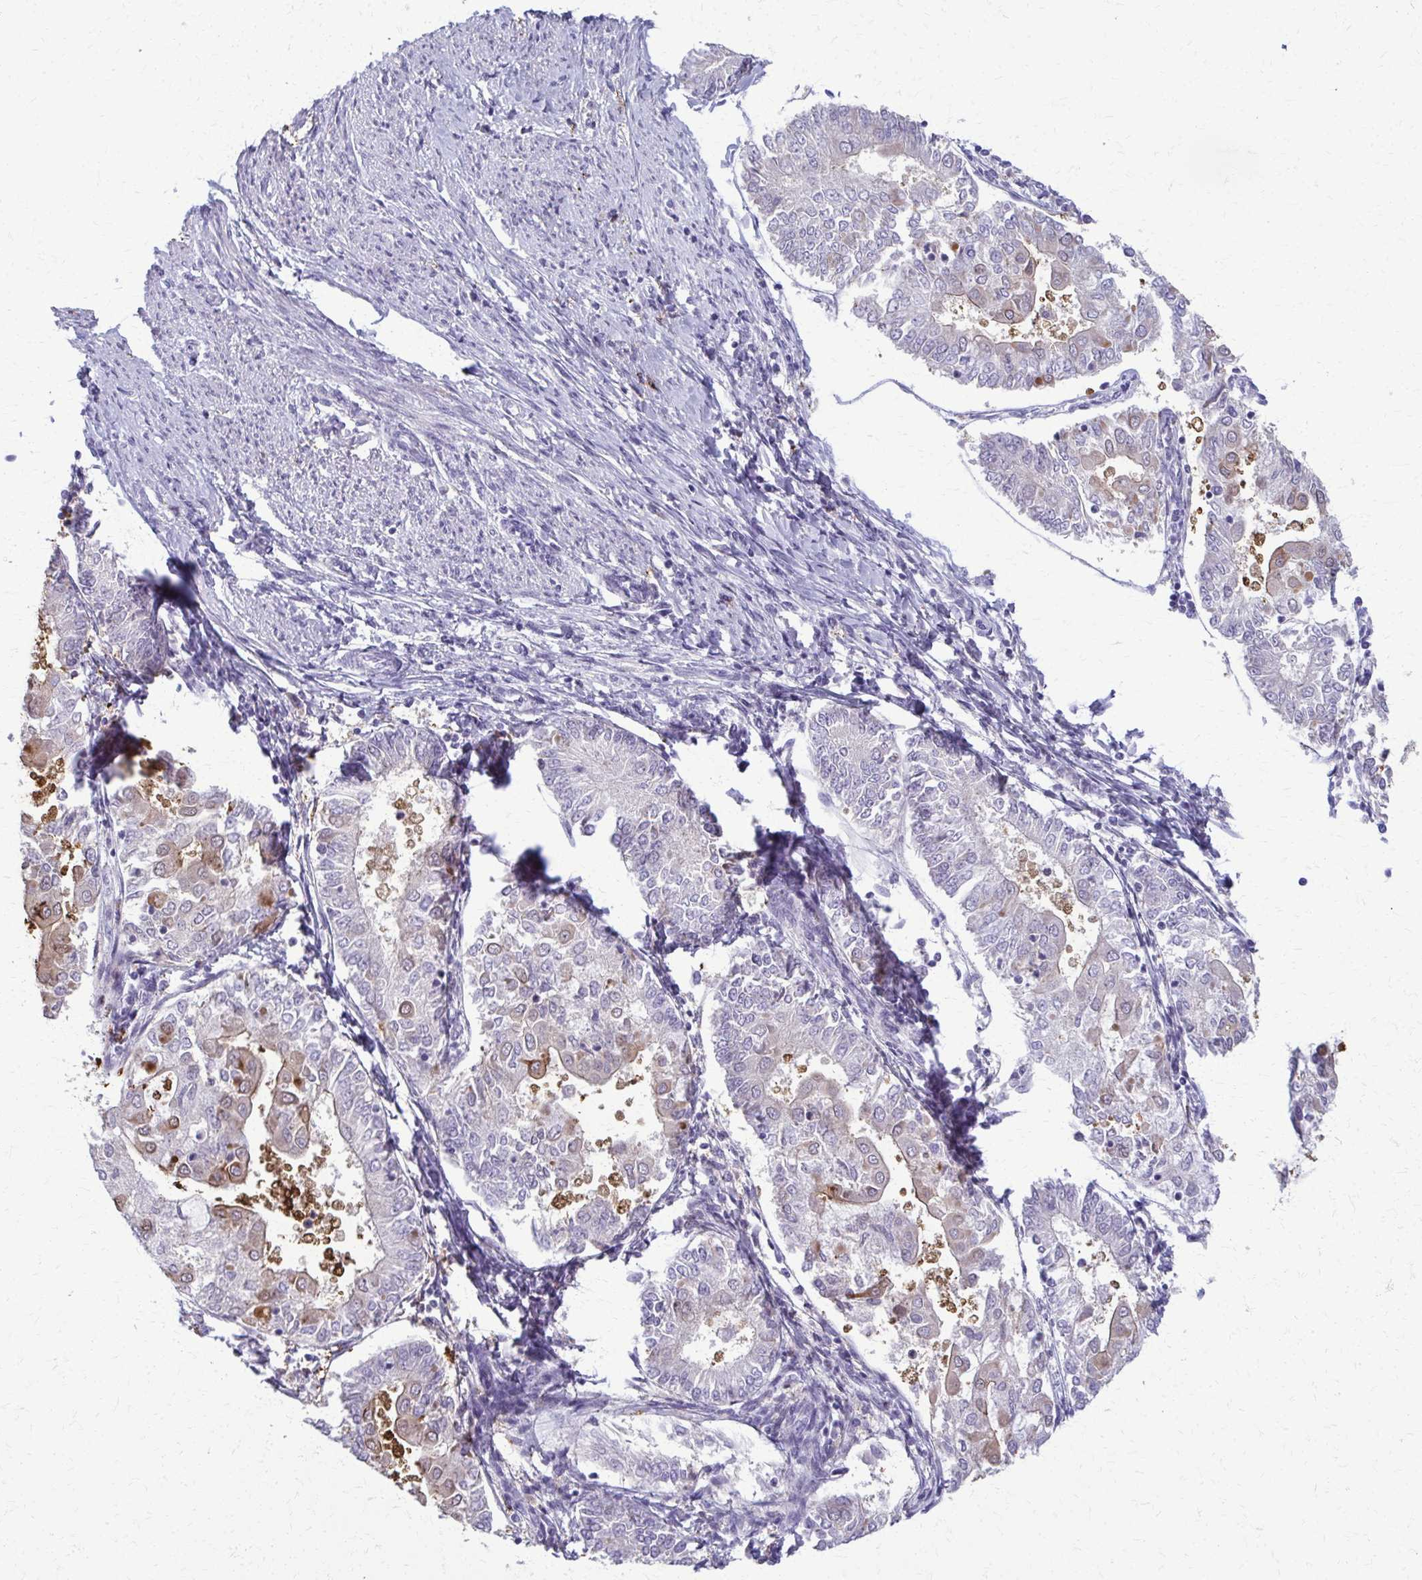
{"staining": {"intensity": "moderate", "quantity": "<25%", "location": "cytoplasmic/membranous"}, "tissue": "endometrial cancer", "cell_type": "Tumor cells", "image_type": "cancer", "snomed": [{"axis": "morphology", "description": "Adenocarcinoma, NOS"}, {"axis": "topography", "description": "Endometrium"}], "caption": "Endometrial adenocarcinoma stained for a protein (brown) displays moderate cytoplasmic/membranous positive expression in about <25% of tumor cells.", "gene": "OR4M1", "patient": {"sex": "female", "age": 68}}